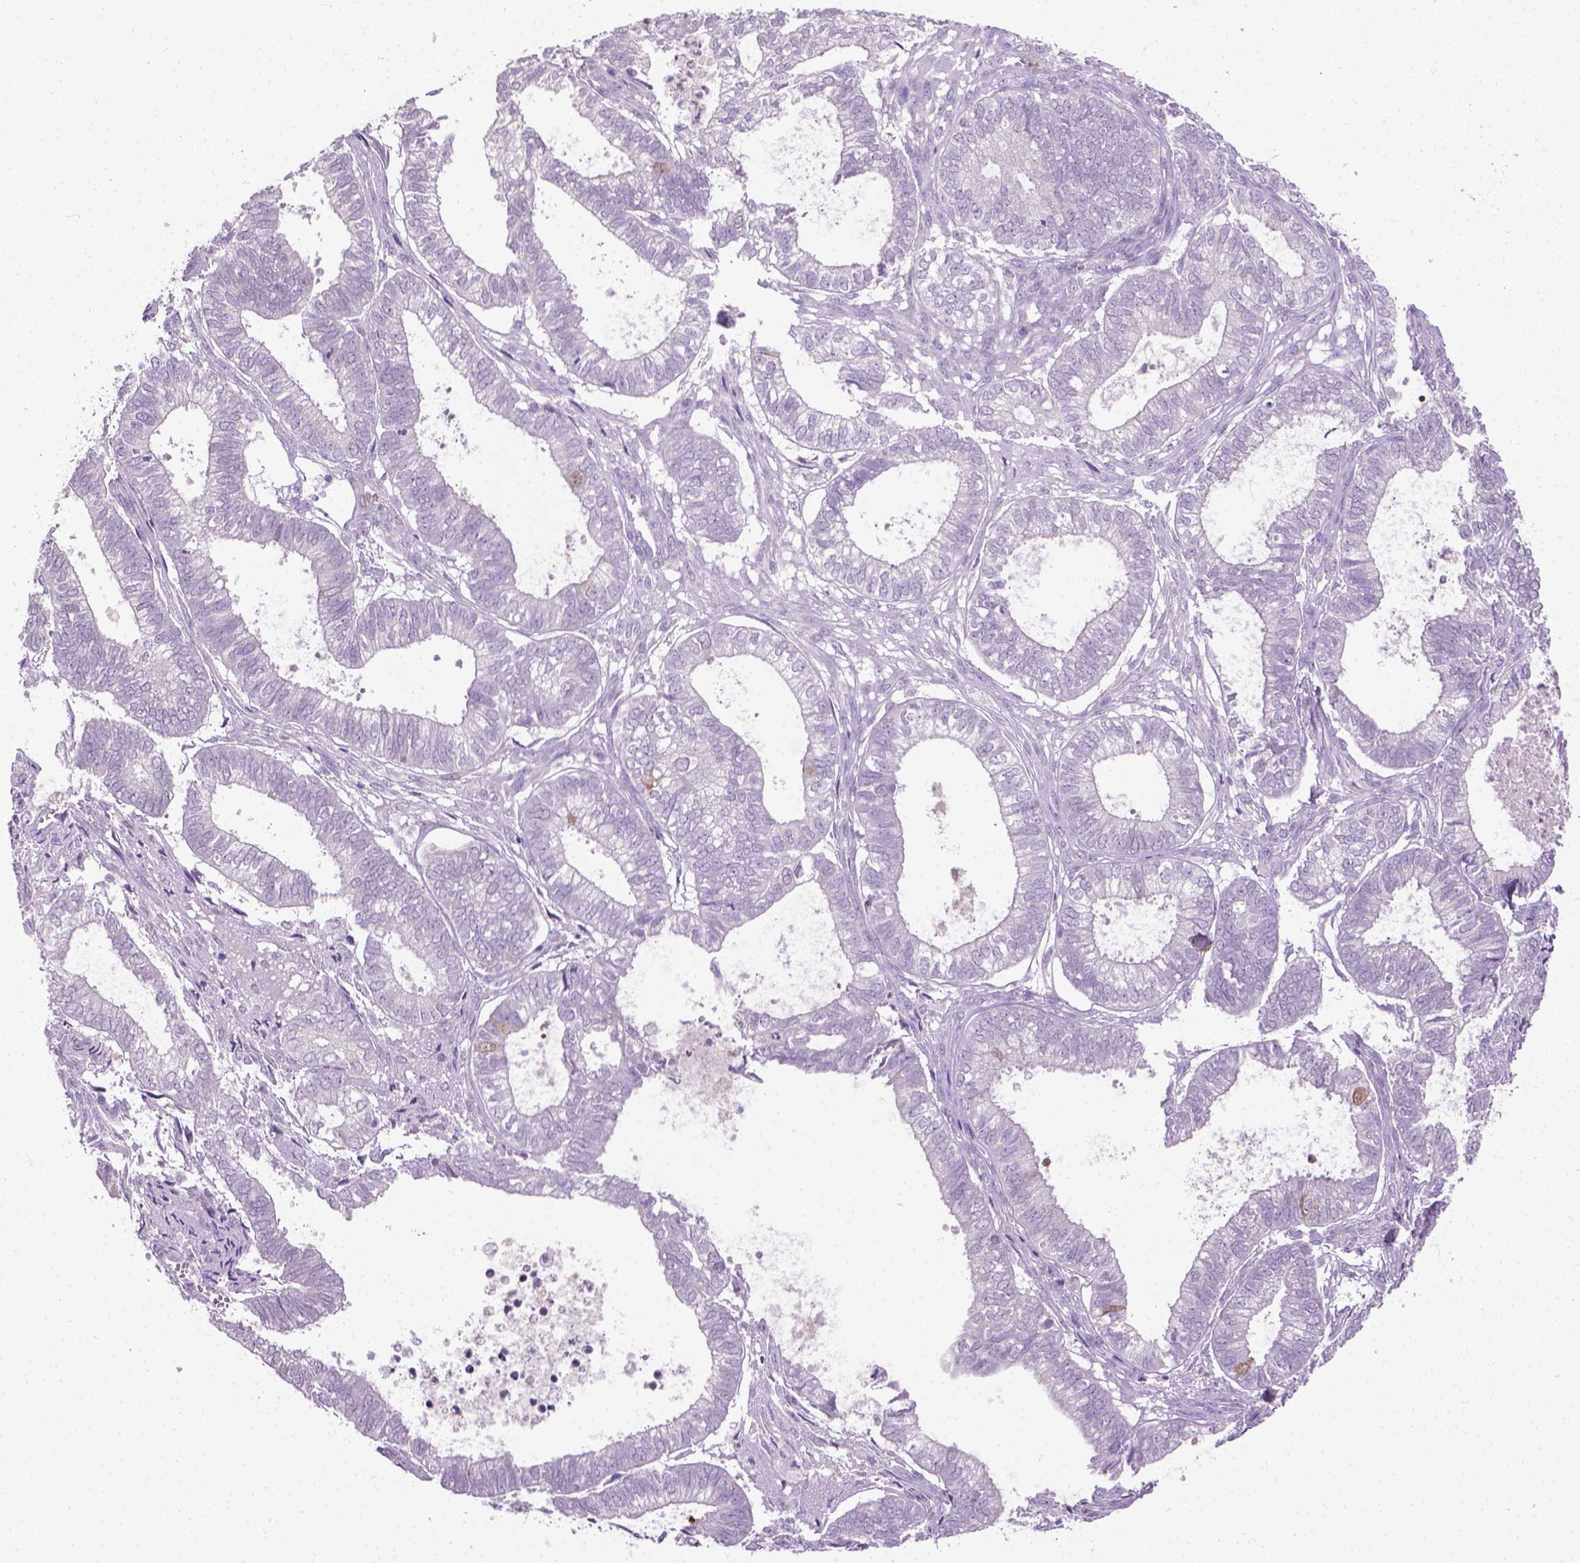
{"staining": {"intensity": "negative", "quantity": "none", "location": "none"}, "tissue": "ovarian cancer", "cell_type": "Tumor cells", "image_type": "cancer", "snomed": [{"axis": "morphology", "description": "Carcinoma, endometroid"}, {"axis": "topography", "description": "Ovary"}], "caption": "DAB (3,3'-diaminobenzidine) immunohistochemical staining of ovarian cancer (endometroid carcinoma) shows no significant expression in tumor cells. (Brightfield microscopy of DAB immunohistochemistry (IHC) at high magnification).", "gene": "CDKN2D", "patient": {"sex": "female", "age": 64}}